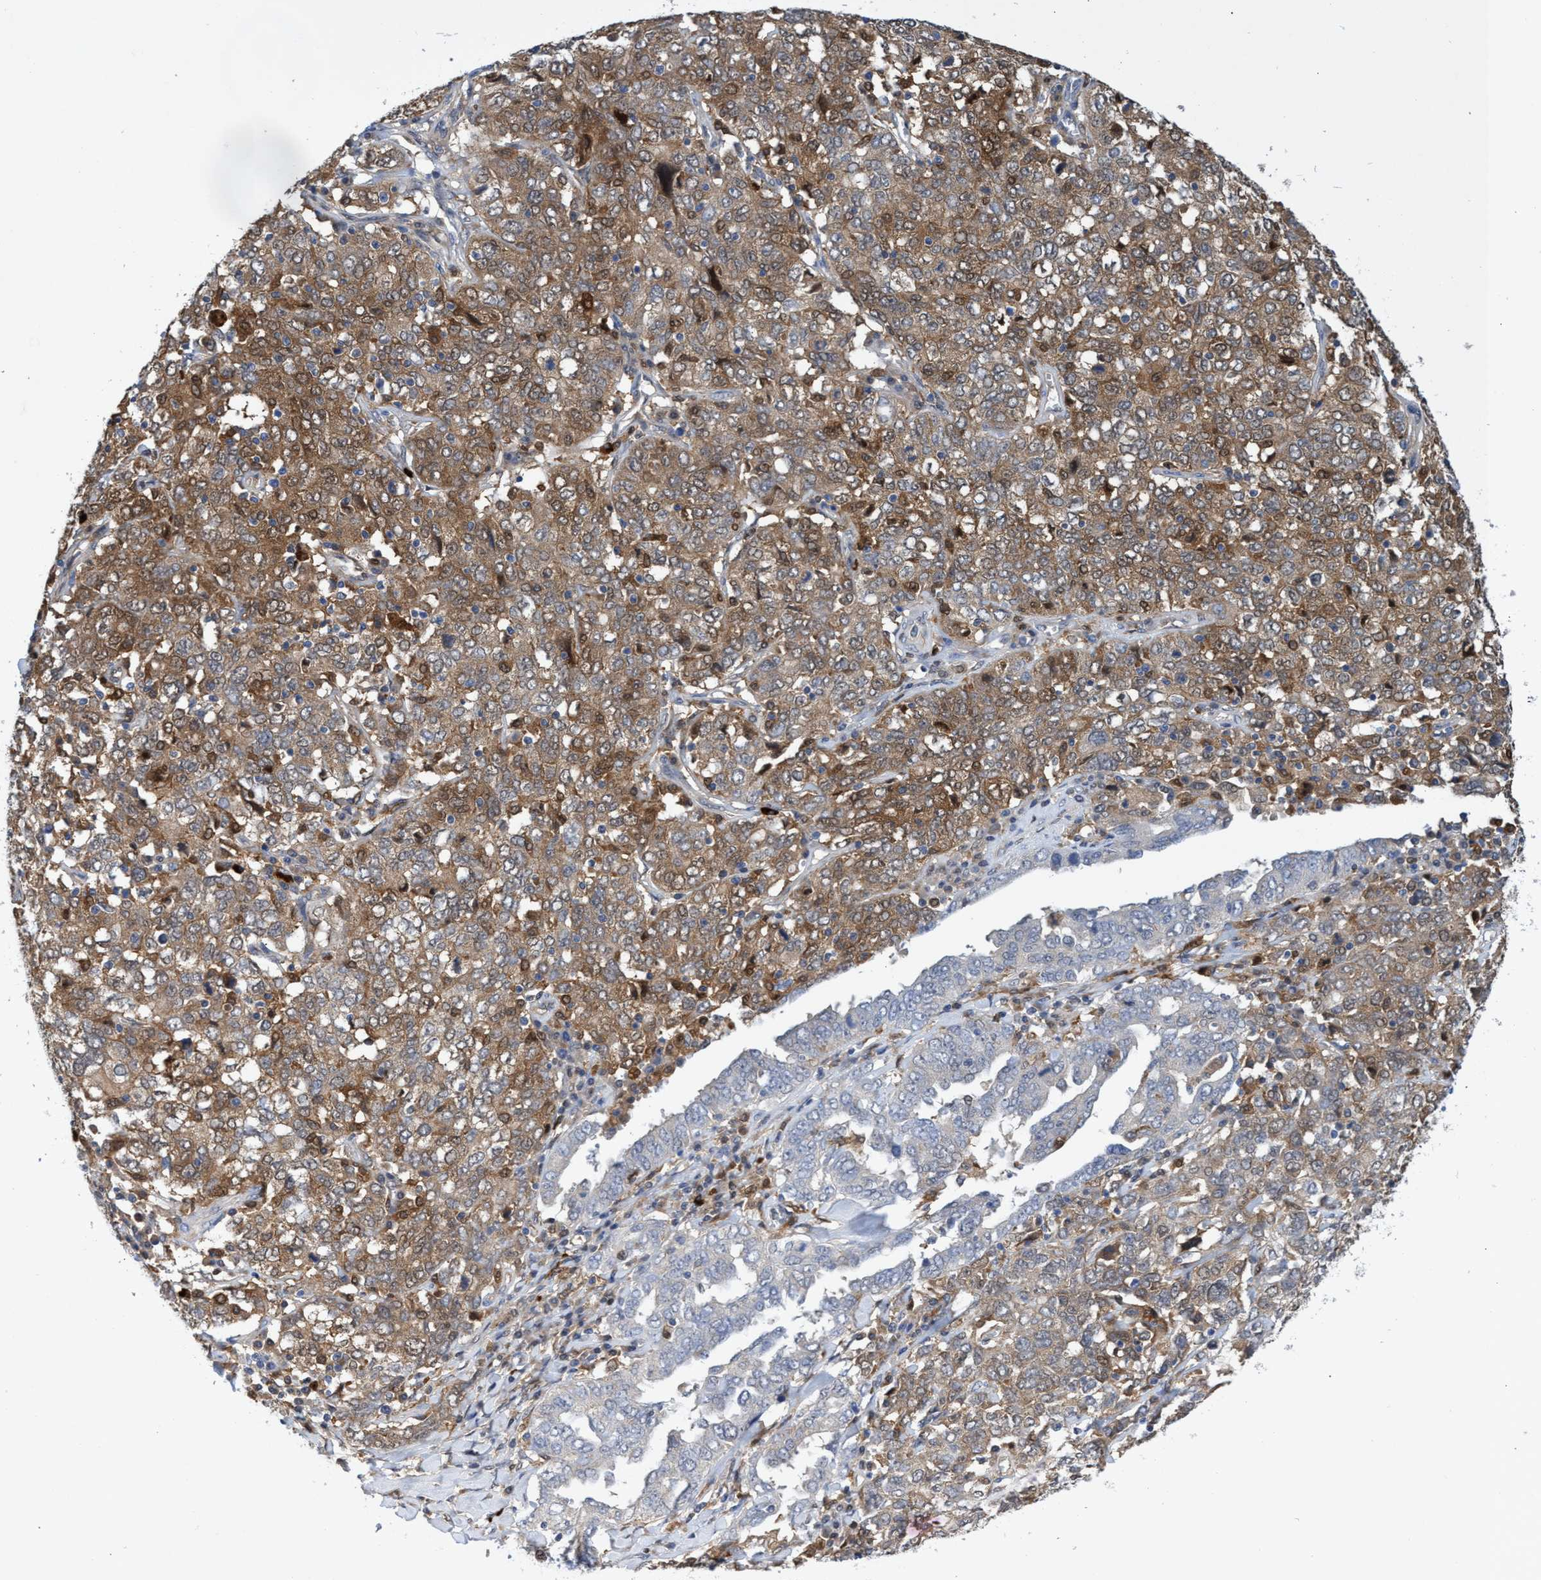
{"staining": {"intensity": "moderate", "quantity": ">75%", "location": "cytoplasmic/membranous"}, "tissue": "ovarian cancer", "cell_type": "Tumor cells", "image_type": "cancer", "snomed": [{"axis": "morphology", "description": "Carcinoma, endometroid"}, {"axis": "topography", "description": "Ovary"}], "caption": "Ovarian cancer was stained to show a protein in brown. There is medium levels of moderate cytoplasmic/membranous positivity in approximately >75% of tumor cells.", "gene": "PNPO", "patient": {"sex": "female", "age": 62}}